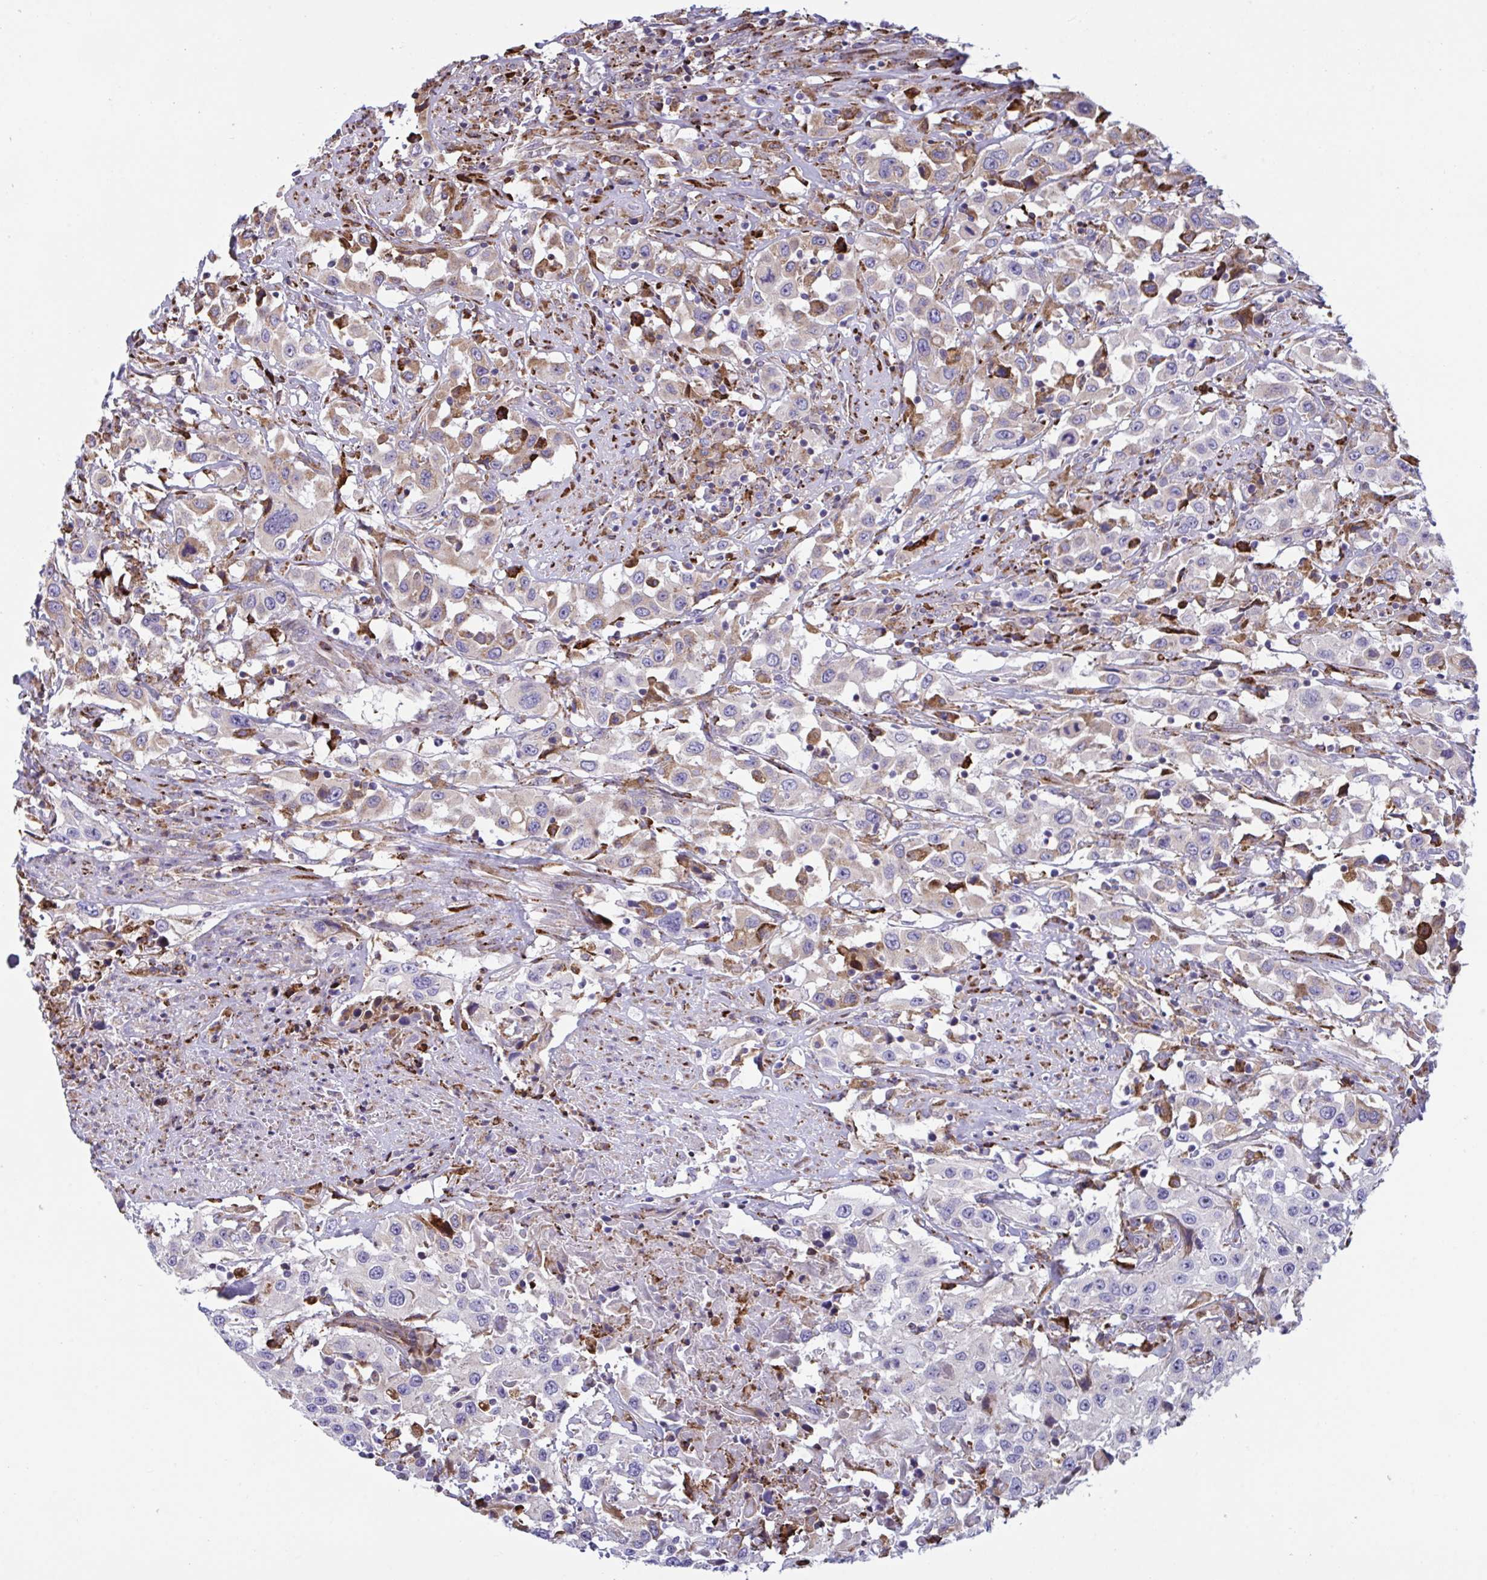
{"staining": {"intensity": "moderate", "quantity": "25%-75%", "location": "cytoplasmic/membranous"}, "tissue": "urothelial cancer", "cell_type": "Tumor cells", "image_type": "cancer", "snomed": [{"axis": "morphology", "description": "Urothelial carcinoma, High grade"}, {"axis": "topography", "description": "Urinary bladder"}], "caption": "Immunohistochemistry (DAB) staining of human high-grade urothelial carcinoma displays moderate cytoplasmic/membranous protein staining in approximately 25%-75% of tumor cells.", "gene": "PEAK3", "patient": {"sex": "male", "age": 61}}